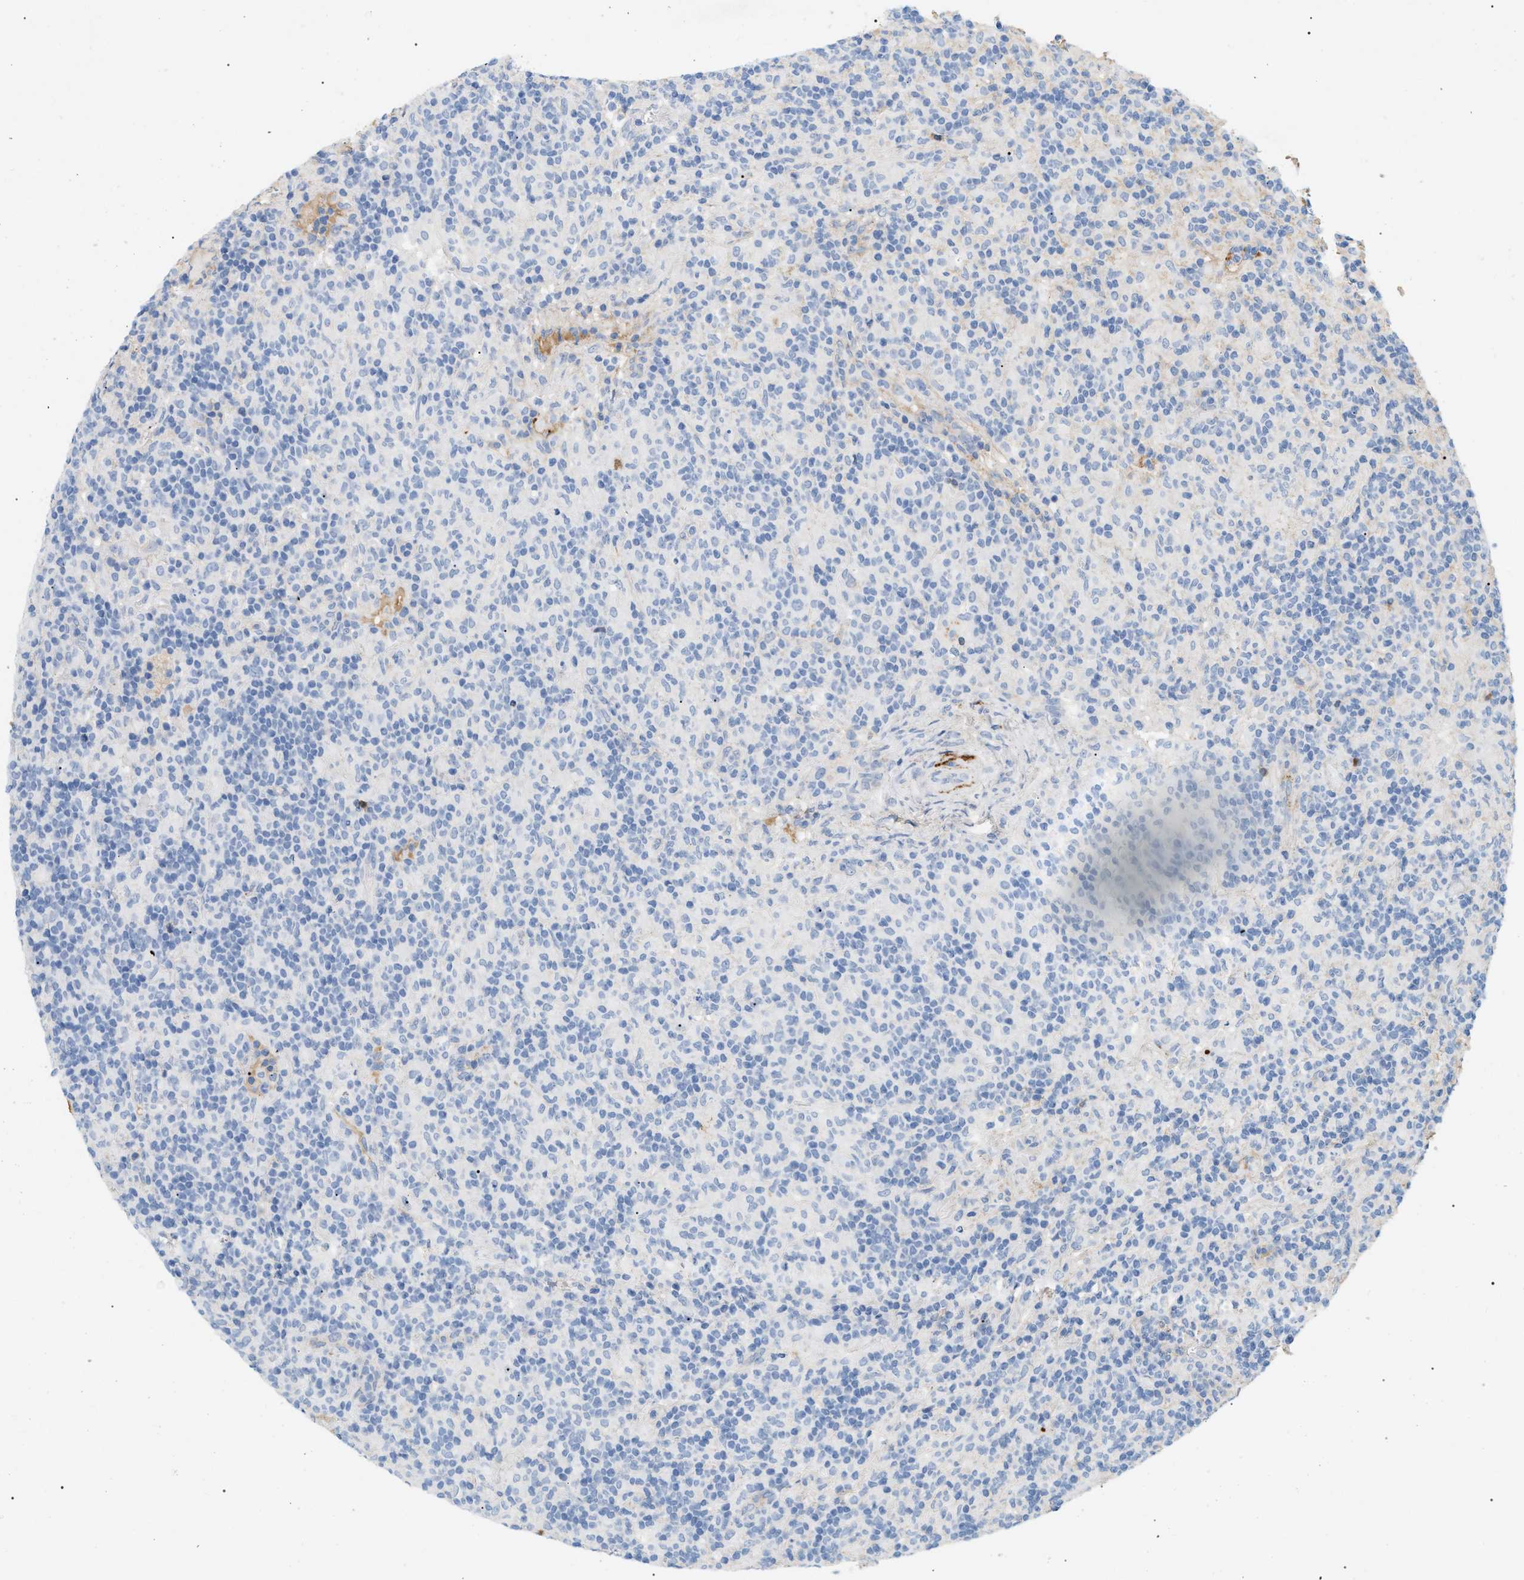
{"staining": {"intensity": "negative", "quantity": "none", "location": "none"}, "tissue": "lymphoma", "cell_type": "Tumor cells", "image_type": "cancer", "snomed": [{"axis": "morphology", "description": "Hodgkin's disease, NOS"}, {"axis": "topography", "description": "Lymph node"}], "caption": "Human Hodgkin's disease stained for a protein using immunohistochemistry (IHC) displays no expression in tumor cells.", "gene": "CFH", "patient": {"sex": "male", "age": 70}}